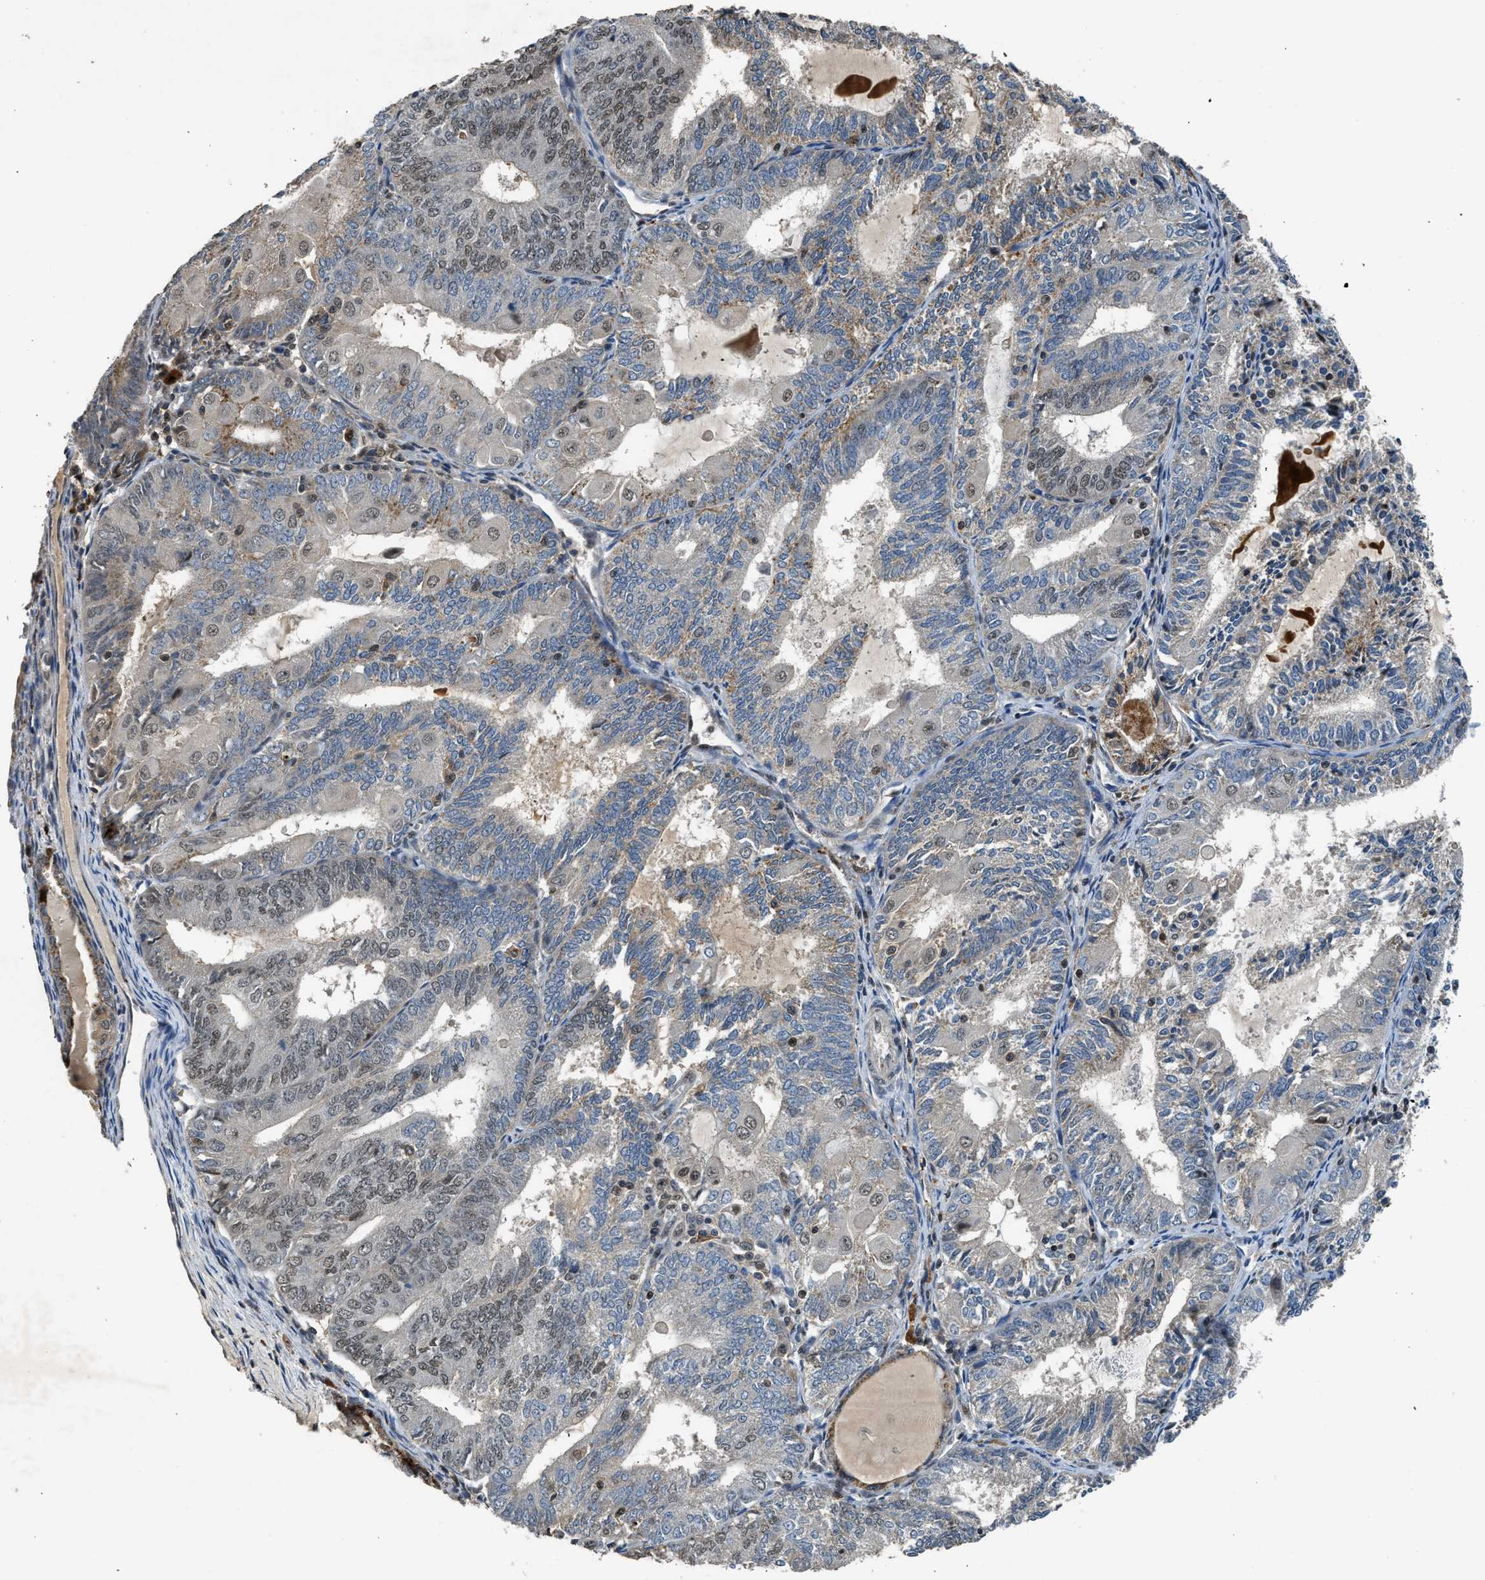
{"staining": {"intensity": "weak", "quantity": "25%-75%", "location": "nuclear"}, "tissue": "endometrial cancer", "cell_type": "Tumor cells", "image_type": "cancer", "snomed": [{"axis": "morphology", "description": "Adenocarcinoma, NOS"}, {"axis": "topography", "description": "Endometrium"}], "caption": "An immunohistochemistry (IHC) photomicrograph of neoplastic tissue is shown. Protein staining in brown labels weak nuclear positivity in endometrial cancer (adenocarcinoma) within tumor cells.", "gene": "SLC15A4", "patient": {"sex": "female", "age": 81}}